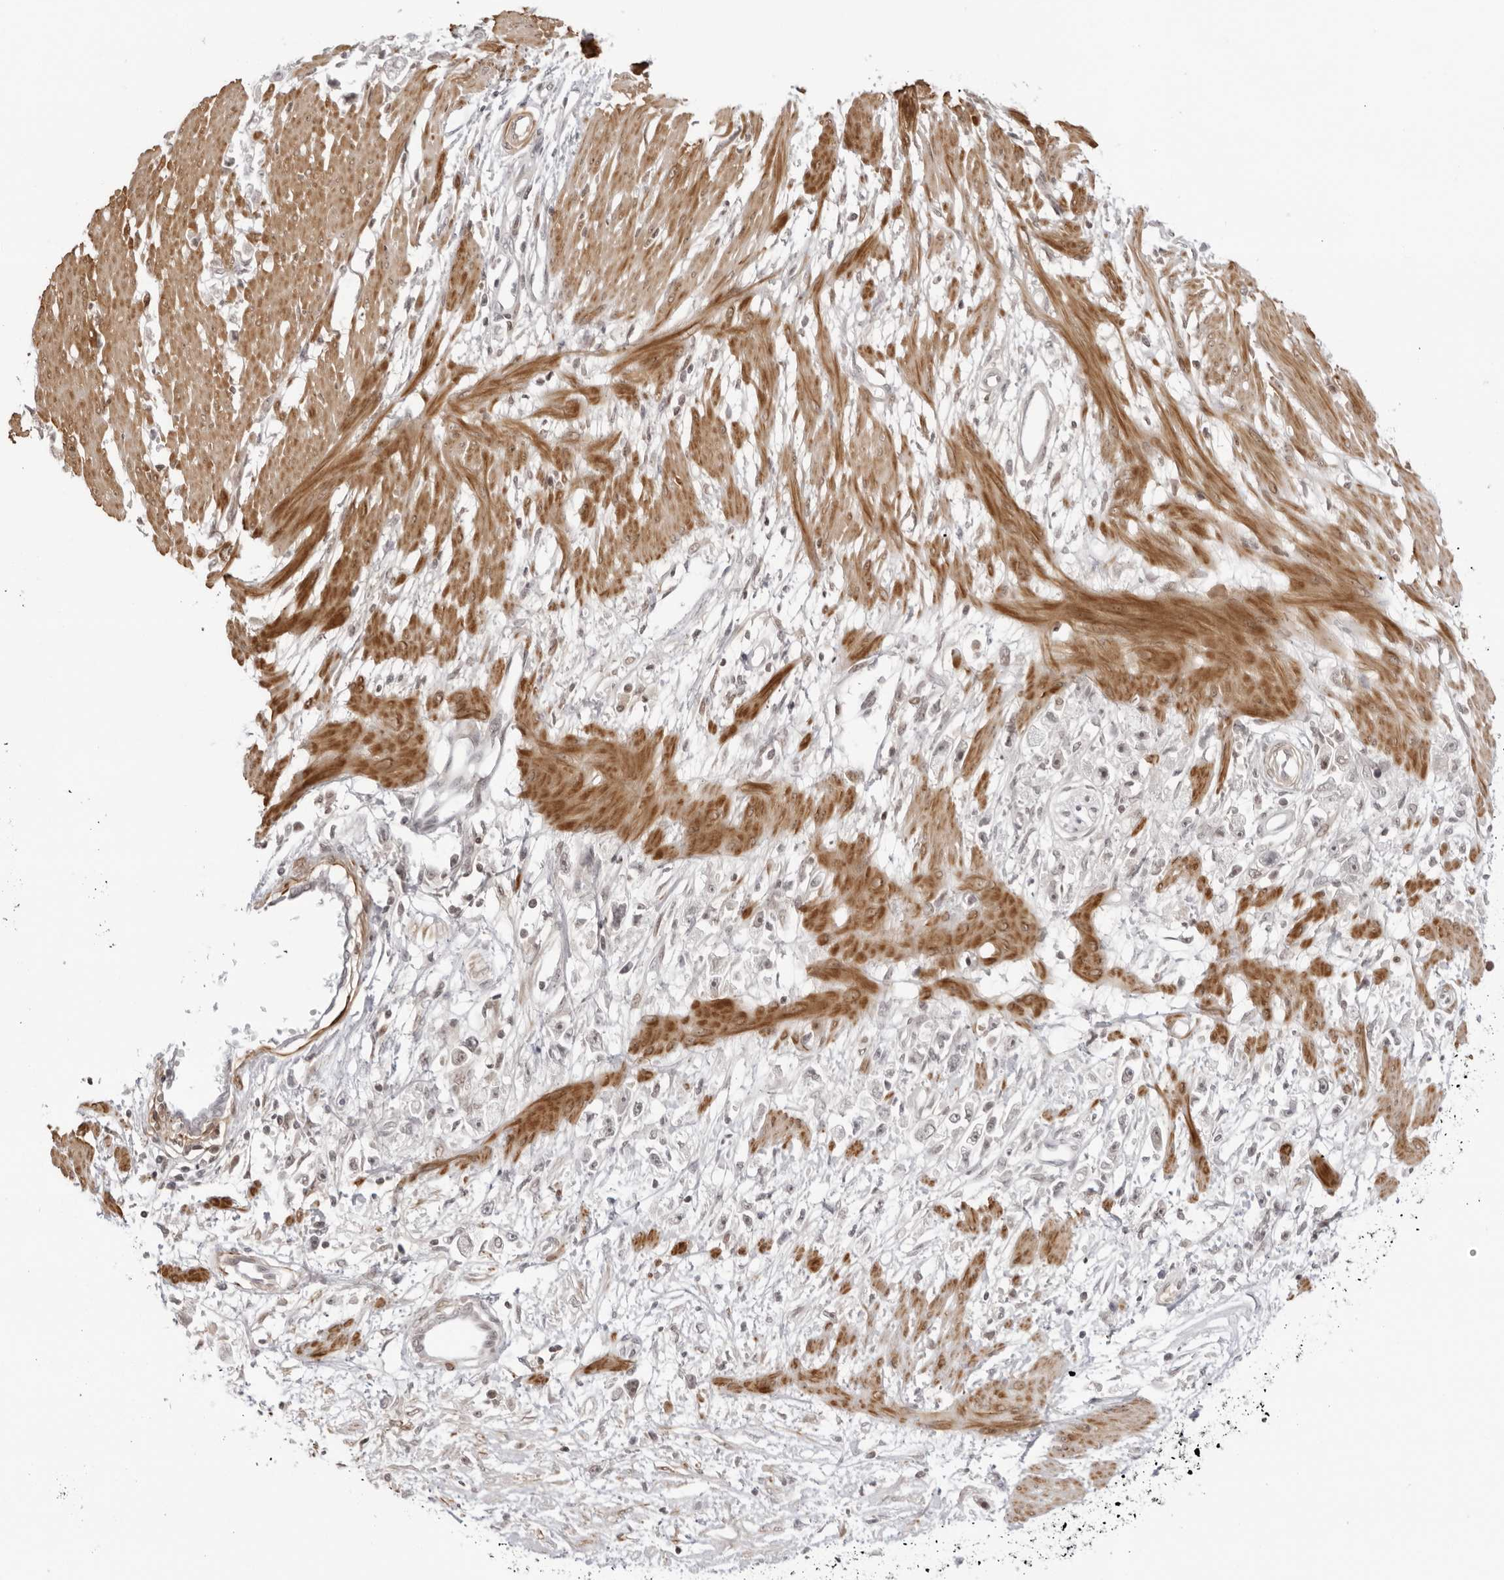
{"staining": {"intensity": "negative", "quantity": "none", "location": "none"}, "tissue": "stomach cancer", "cell_type": "Tumor cells", "image_type": "cancer", "snomed": [{"axis": "morphology", "description": "Adenocarcinoma, NOS"}, {"axis": "topography", "description": "Stomach"}], "caption": "This is an immunohistochemistry image of human stomach cancer. There is no staining in tumor cells.", "gene": "RNF146", "patient": {"sex": "female", "age": 59}}